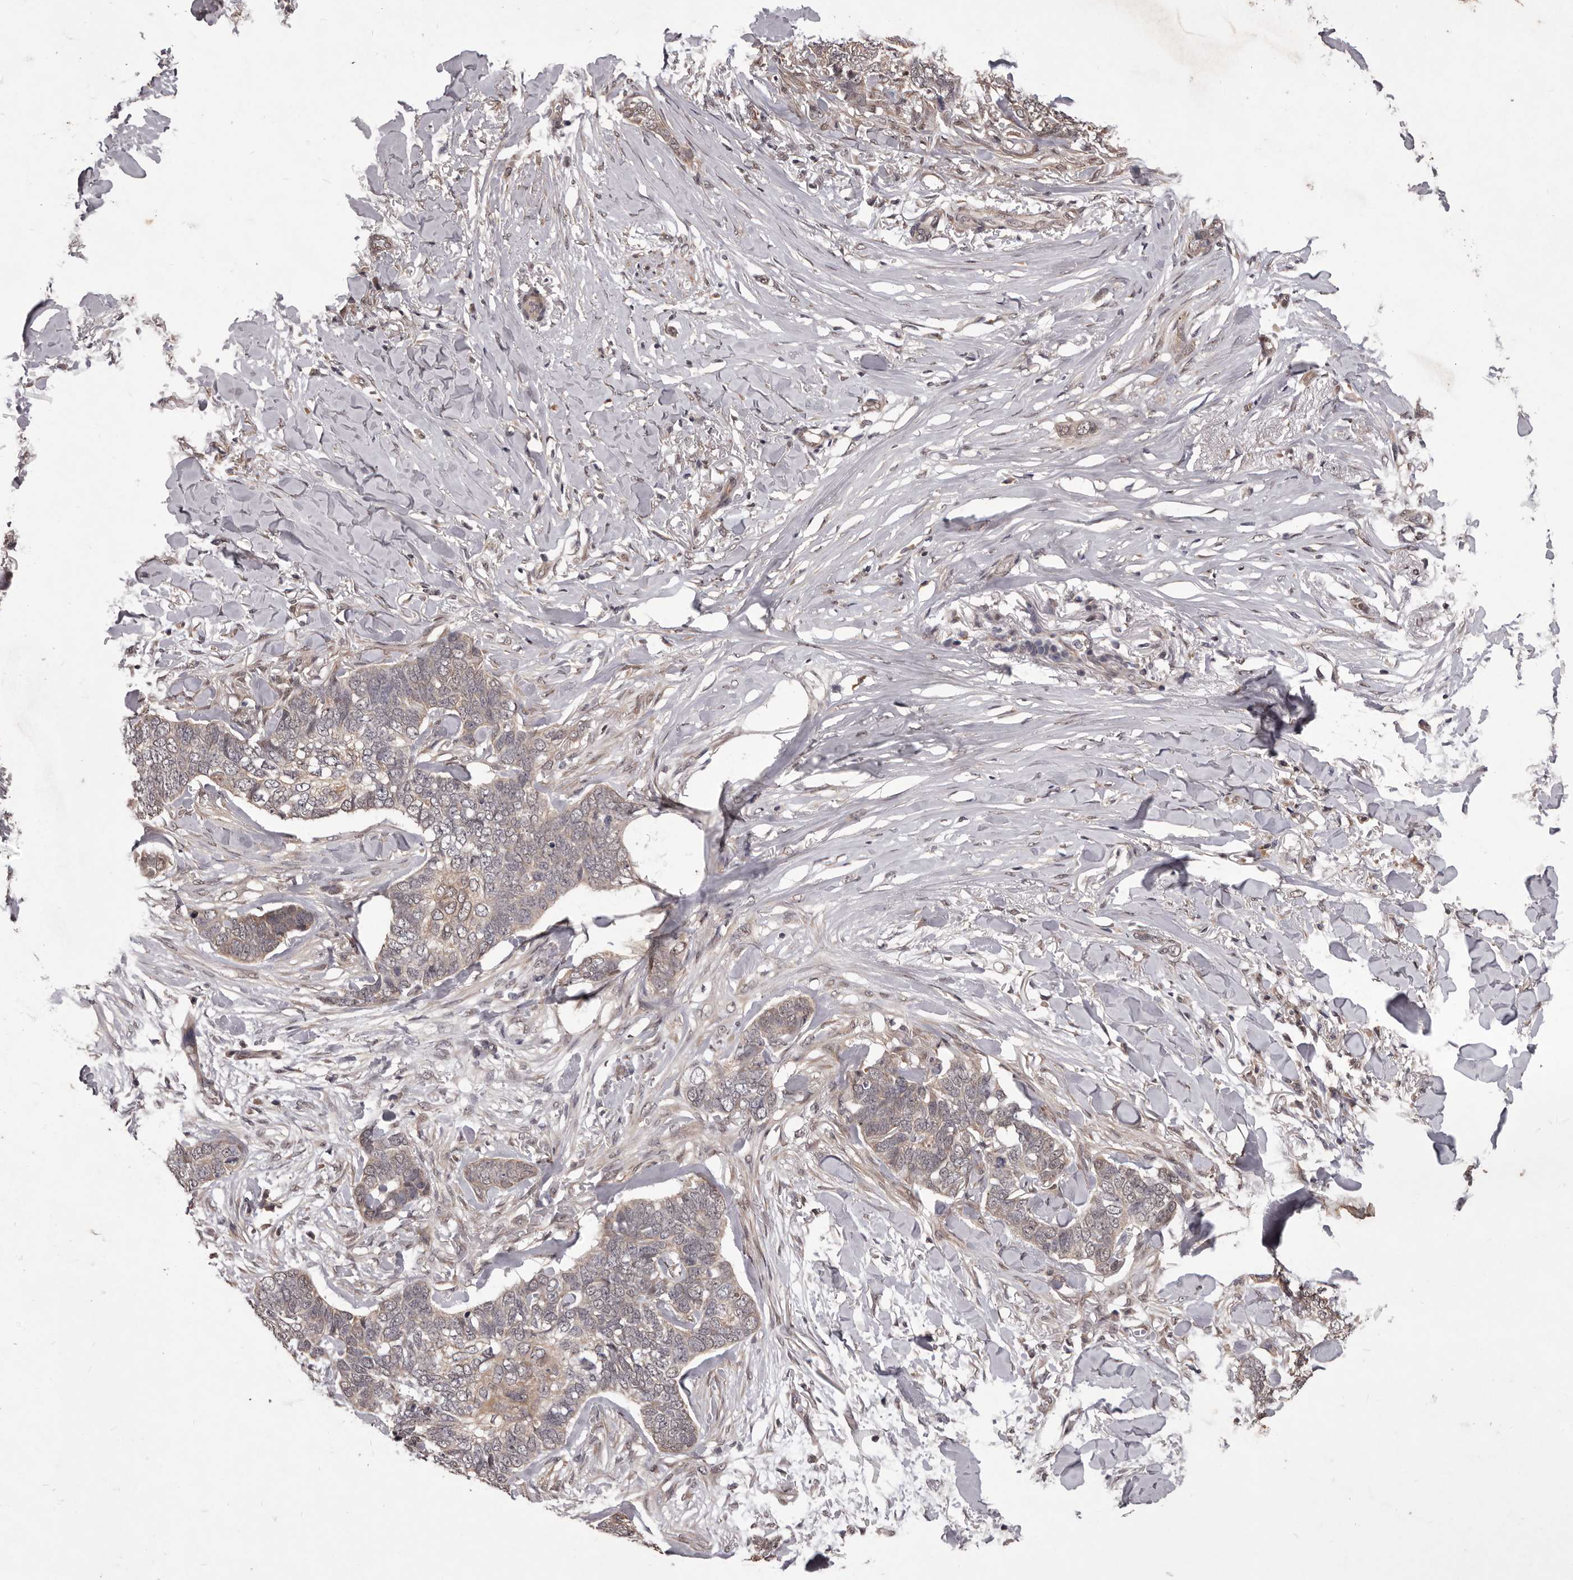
{"staining": {"intensity": "weak", "quantity": "<25%", "location": "cytoplasmic/membranous"}, "tissue": "skin cancer", "cell_type": "Tumor cells", "image_type": "cancer", "snomed": [{"axis": "morphology", "description": "Normal tissue, NOS"}, {"axis": "morphology", "description": "Basal cell carcinoma"}, {"axis": "topography", "description": "Skin"}], "caption": "Skin cancer was stained to show a protein in brown. There is no significant expression in tumor cells.", "gene": "CELF3", "patient": {"sex": "male", "age": 77}}